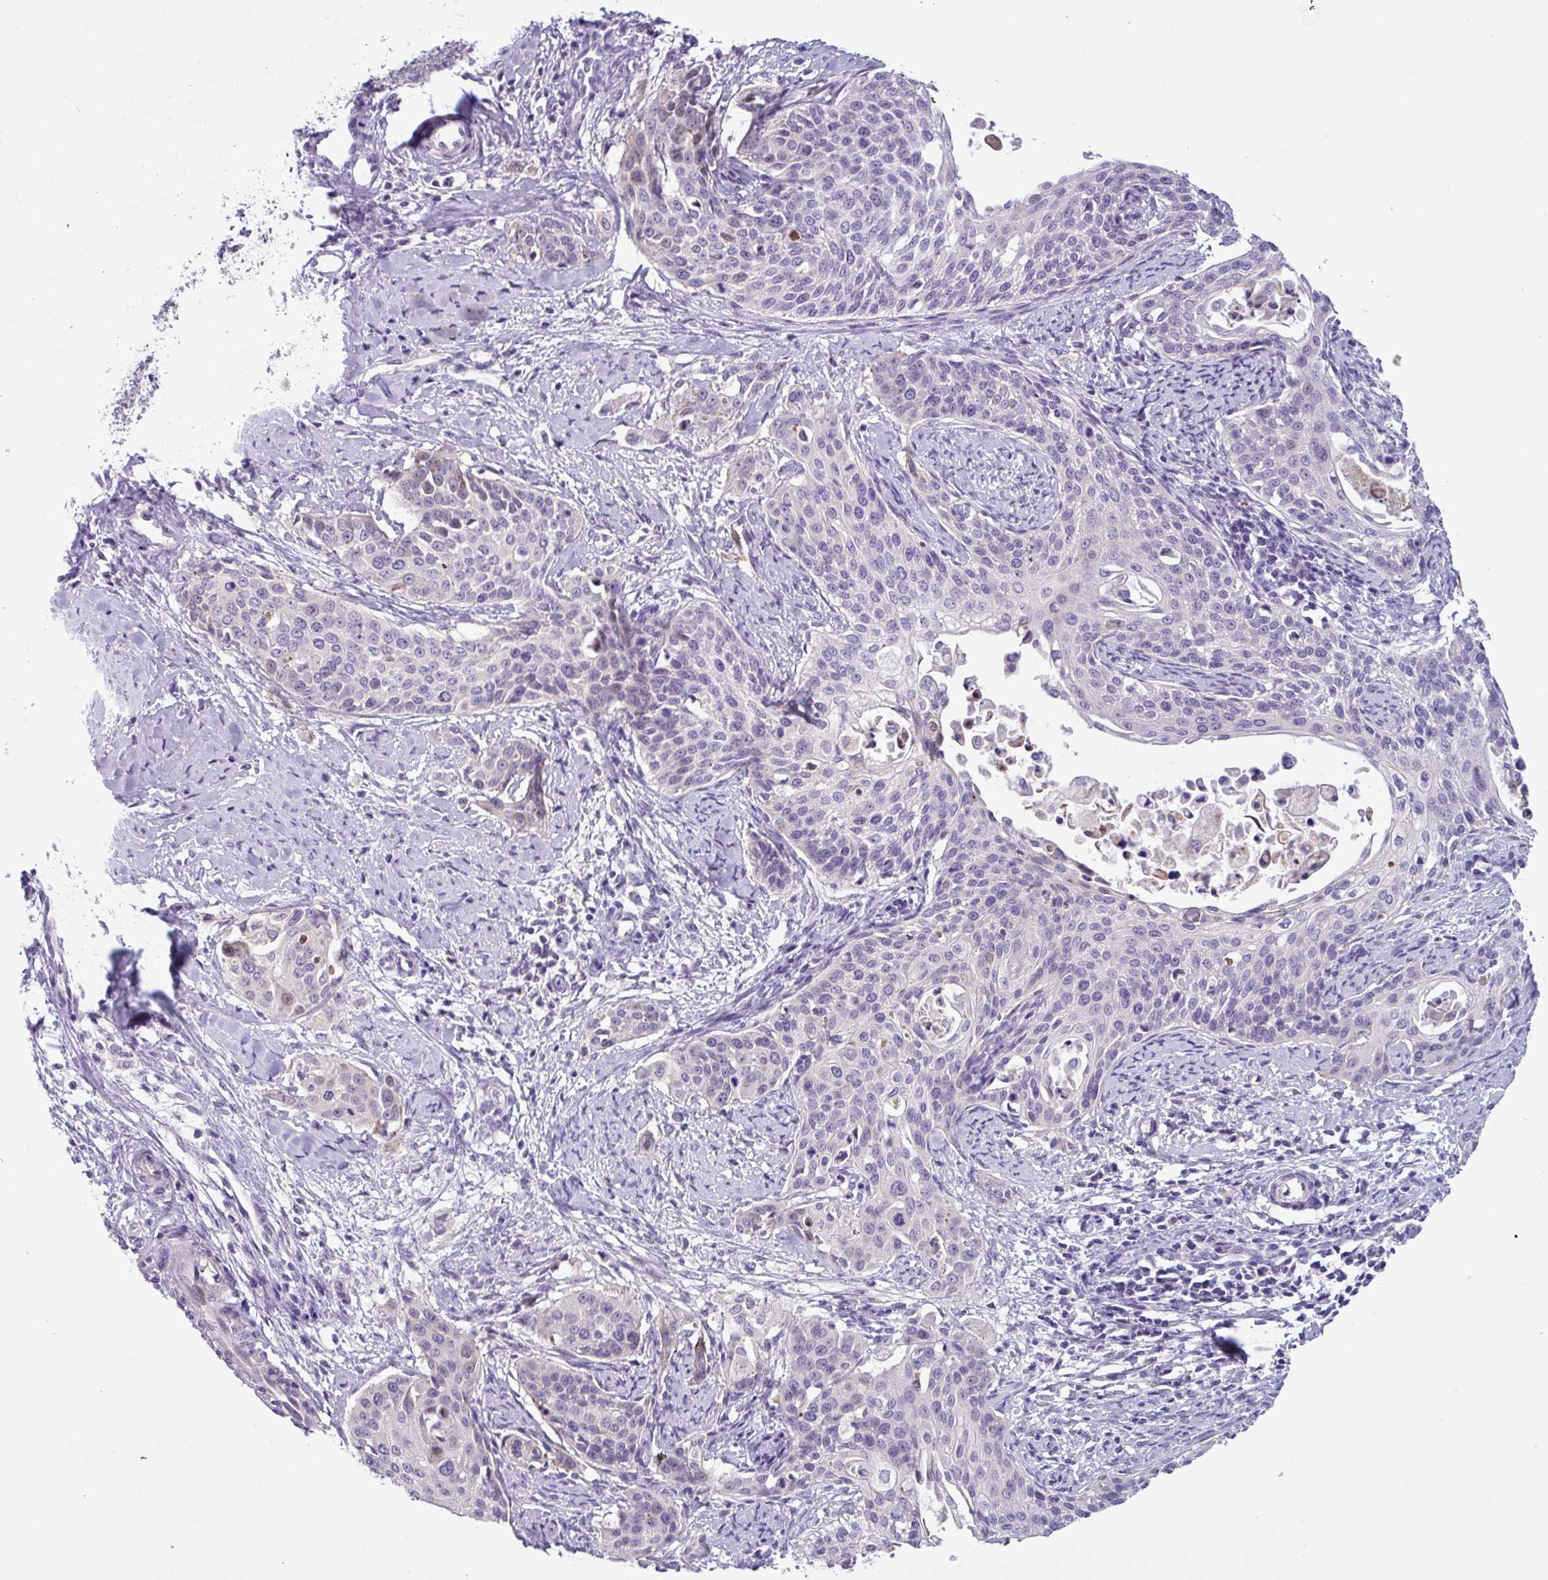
{"staining": {"intensity": "weak", "quantity": "<25%", "location": "nuclear"}, "tissue": "cervical cancer", "cell_type": "Tumor cells", "image_type": "cancer", "snomed": [{"axis": "morphology", "description": "Squamous cell carcinoma, NOS"}, {"axis": "topography", "description": "Cervix"}], "caption": "Protein analysis of cervical squamous cell carcinoma shows no significant staining in tumor cells. (Brightfield microscopy of DAB (3,3'-diaminobenzidine) IHC at high magnification).", "gene": "PNLDC1", "patient": {"sex": "female", "age": 44}}